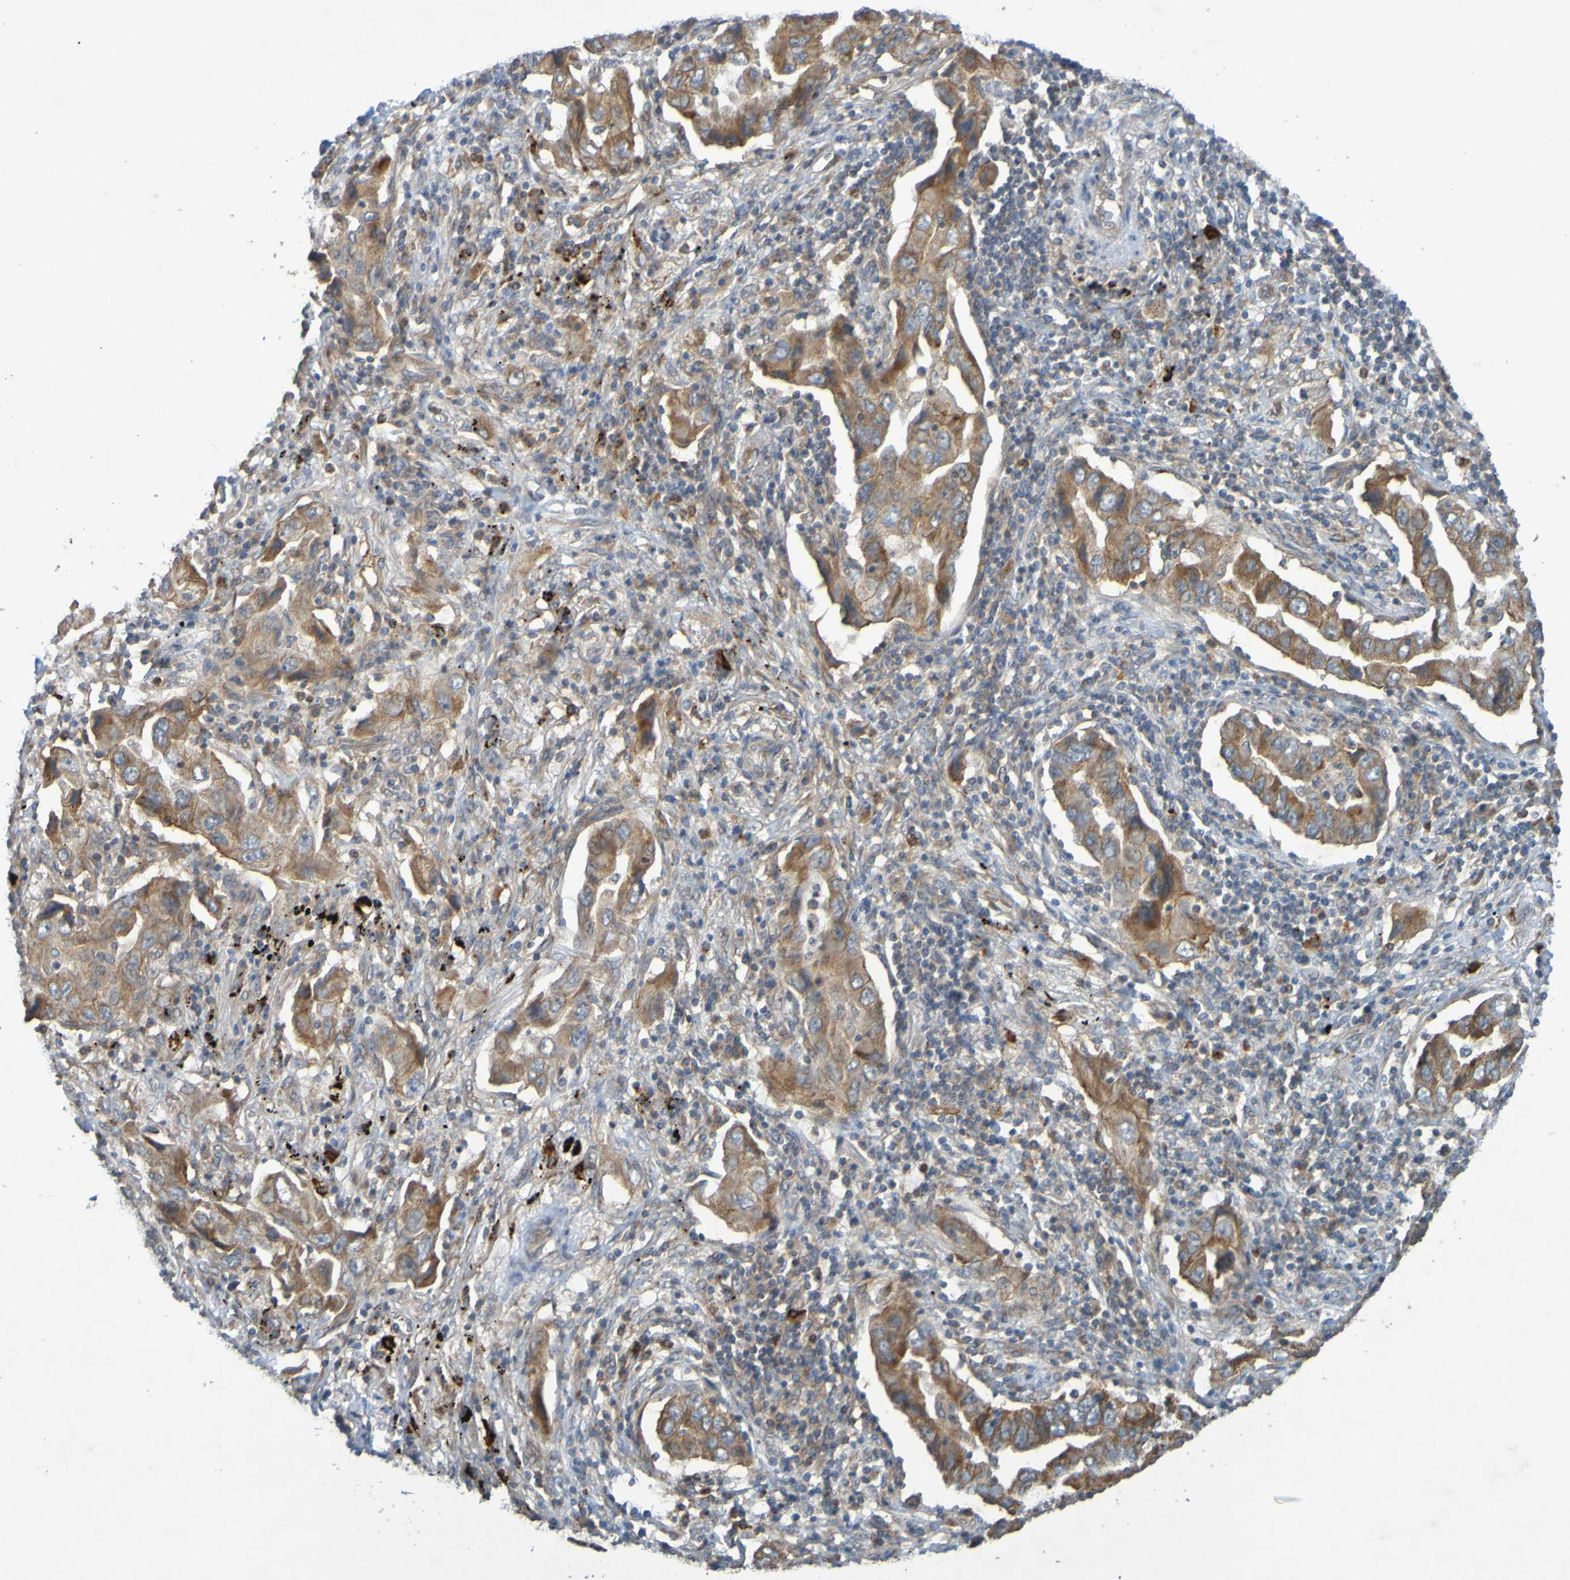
{"staining": {"intensity": "moderate", "quantity": ">75%", "location": "cytoplasmic/membranous"}, "tissue": "lung cancer", "cell_type": "Tumor cells", "image_type": "cancer", "snomed": [{"axis": "morphology", "description": "Adenocarcinoma, NOS"}, {"axis": "topography", "description": "Lung"}], "caption": "Brown immunohistochemical staining in adenocarcinoma (lung) displays moderate cytoplasmic/membranous positivity in about >75% of tumor cells. The protein of interest is shown in brown color, while the nuclei are stained blue.", "gene": "B3GAT2", "patient": {"sex": "female", "age": 65}}